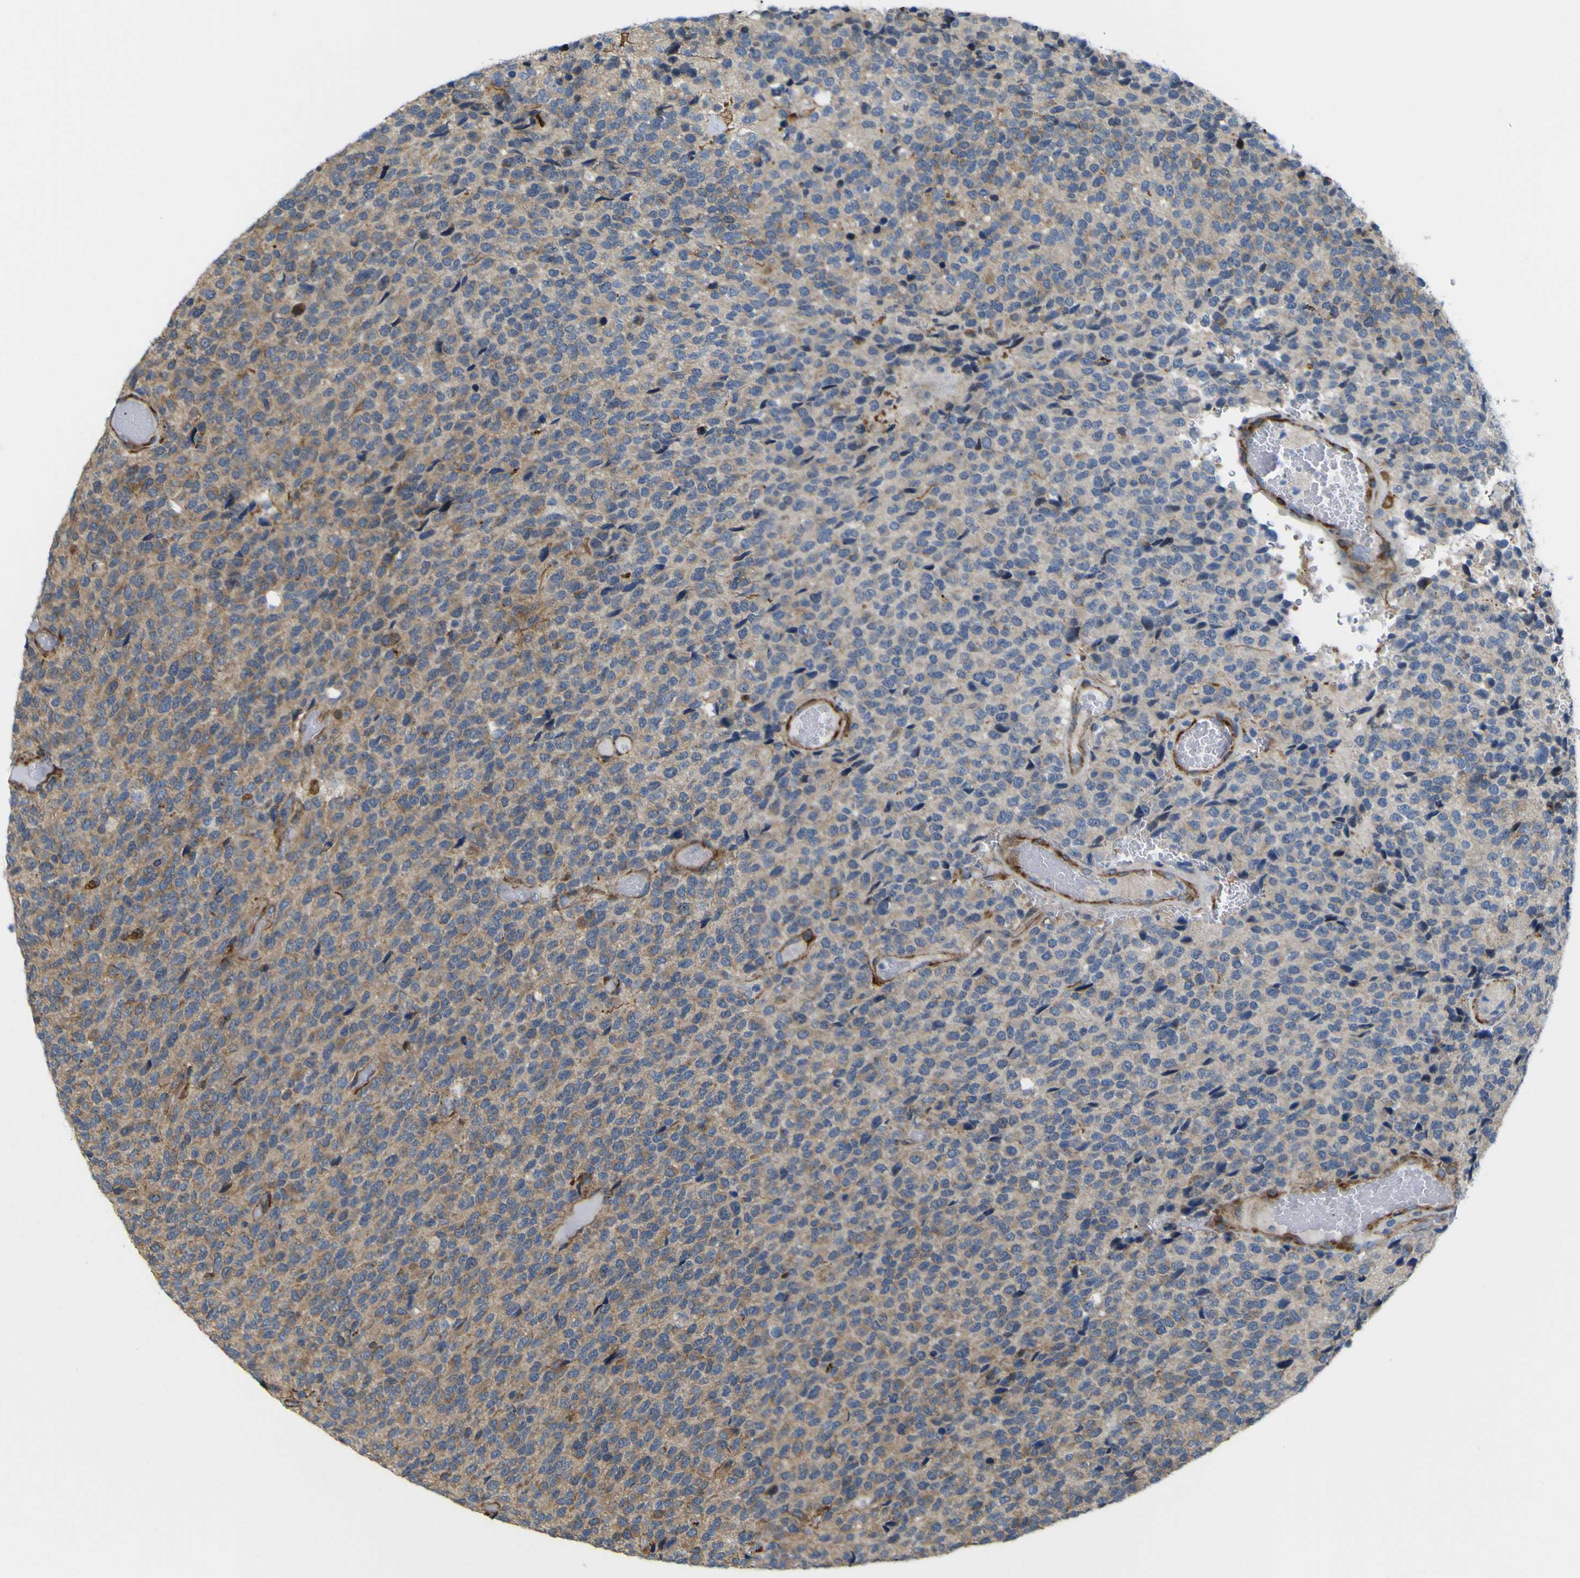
{"staining": {"intensity": "moderate", "quantity": "<25%", "location": "cytoplasmic/membranous"}, "tissue": "glioma", "cell_type": "Tumor cells", "image_type": "cancer", "snomed": [{"axis": "morphology", "description": "Glioma, malignant, High grade"}, {"axis": "topography", "description": "pancreas cauda"}], "caption": "Human malignant glioma (high-grade) stained with a brown dye exhibits moderate cytoplasmic/membranous positive staining in about <25% of tumor cells.", "gene": "JPH1", "patient": {"sex": "male", "age": 60}}